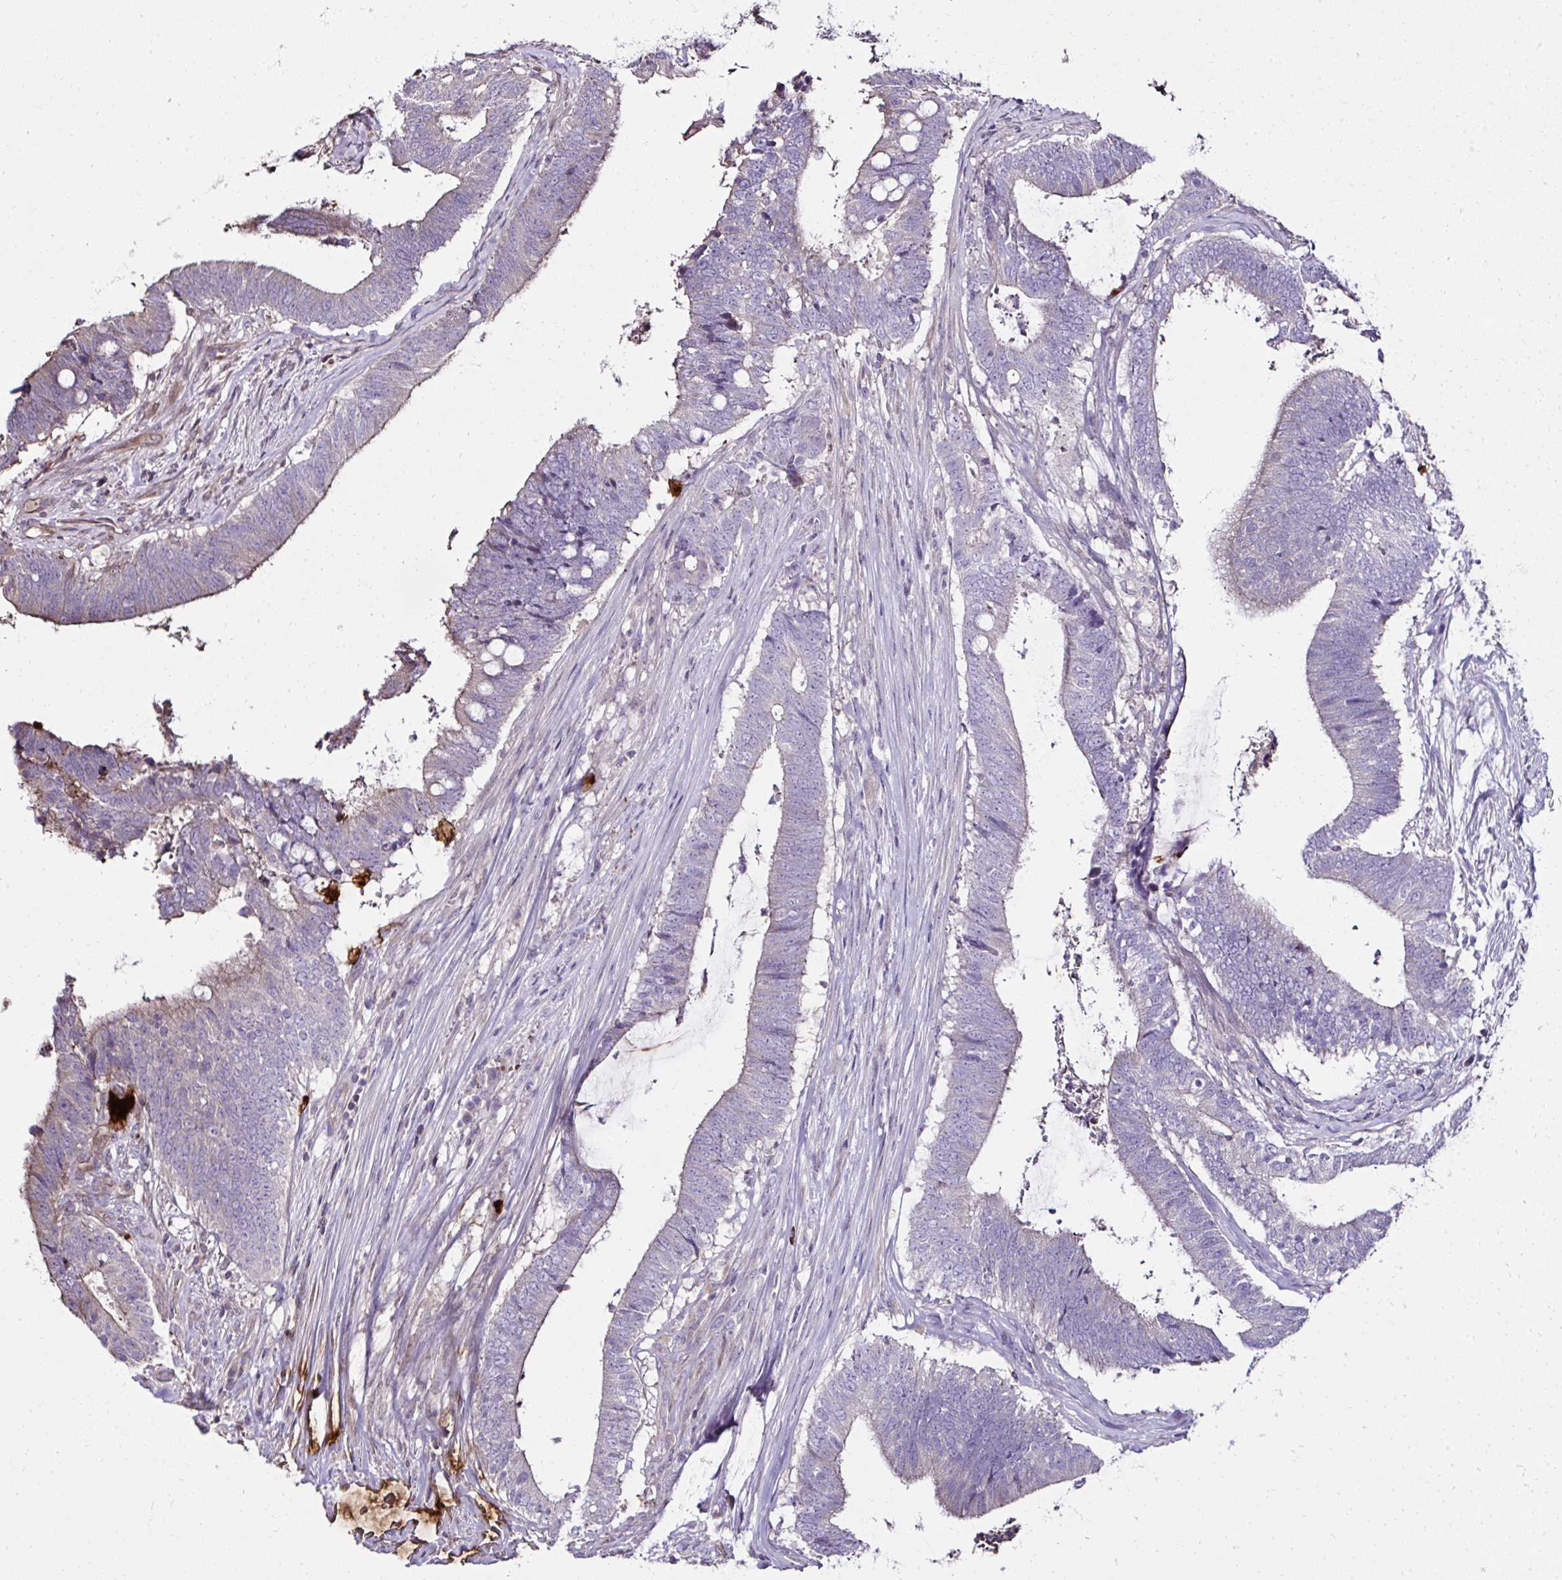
{"staining": {"intensity": "weak", "quantity": "<25%", "location": "cytoplasmic/membranous"}, "tissue": "colorectal cancer", "cell_type": "Tumor cells", "image_type": "cancer", "snomed": [{"axis": "morphology", "description": "Adenocarcinoma, NOS"}, {"axis": "topography", "description": "Colon"}], "caption": "Immunohistochemistry (IHC) photomicrograph of human colorectal cancer stained for a protein (brown), which shows no staining in tumor cells.", "gene": "CCDC85C", "patient": {"sex": "female", "age": 43}}